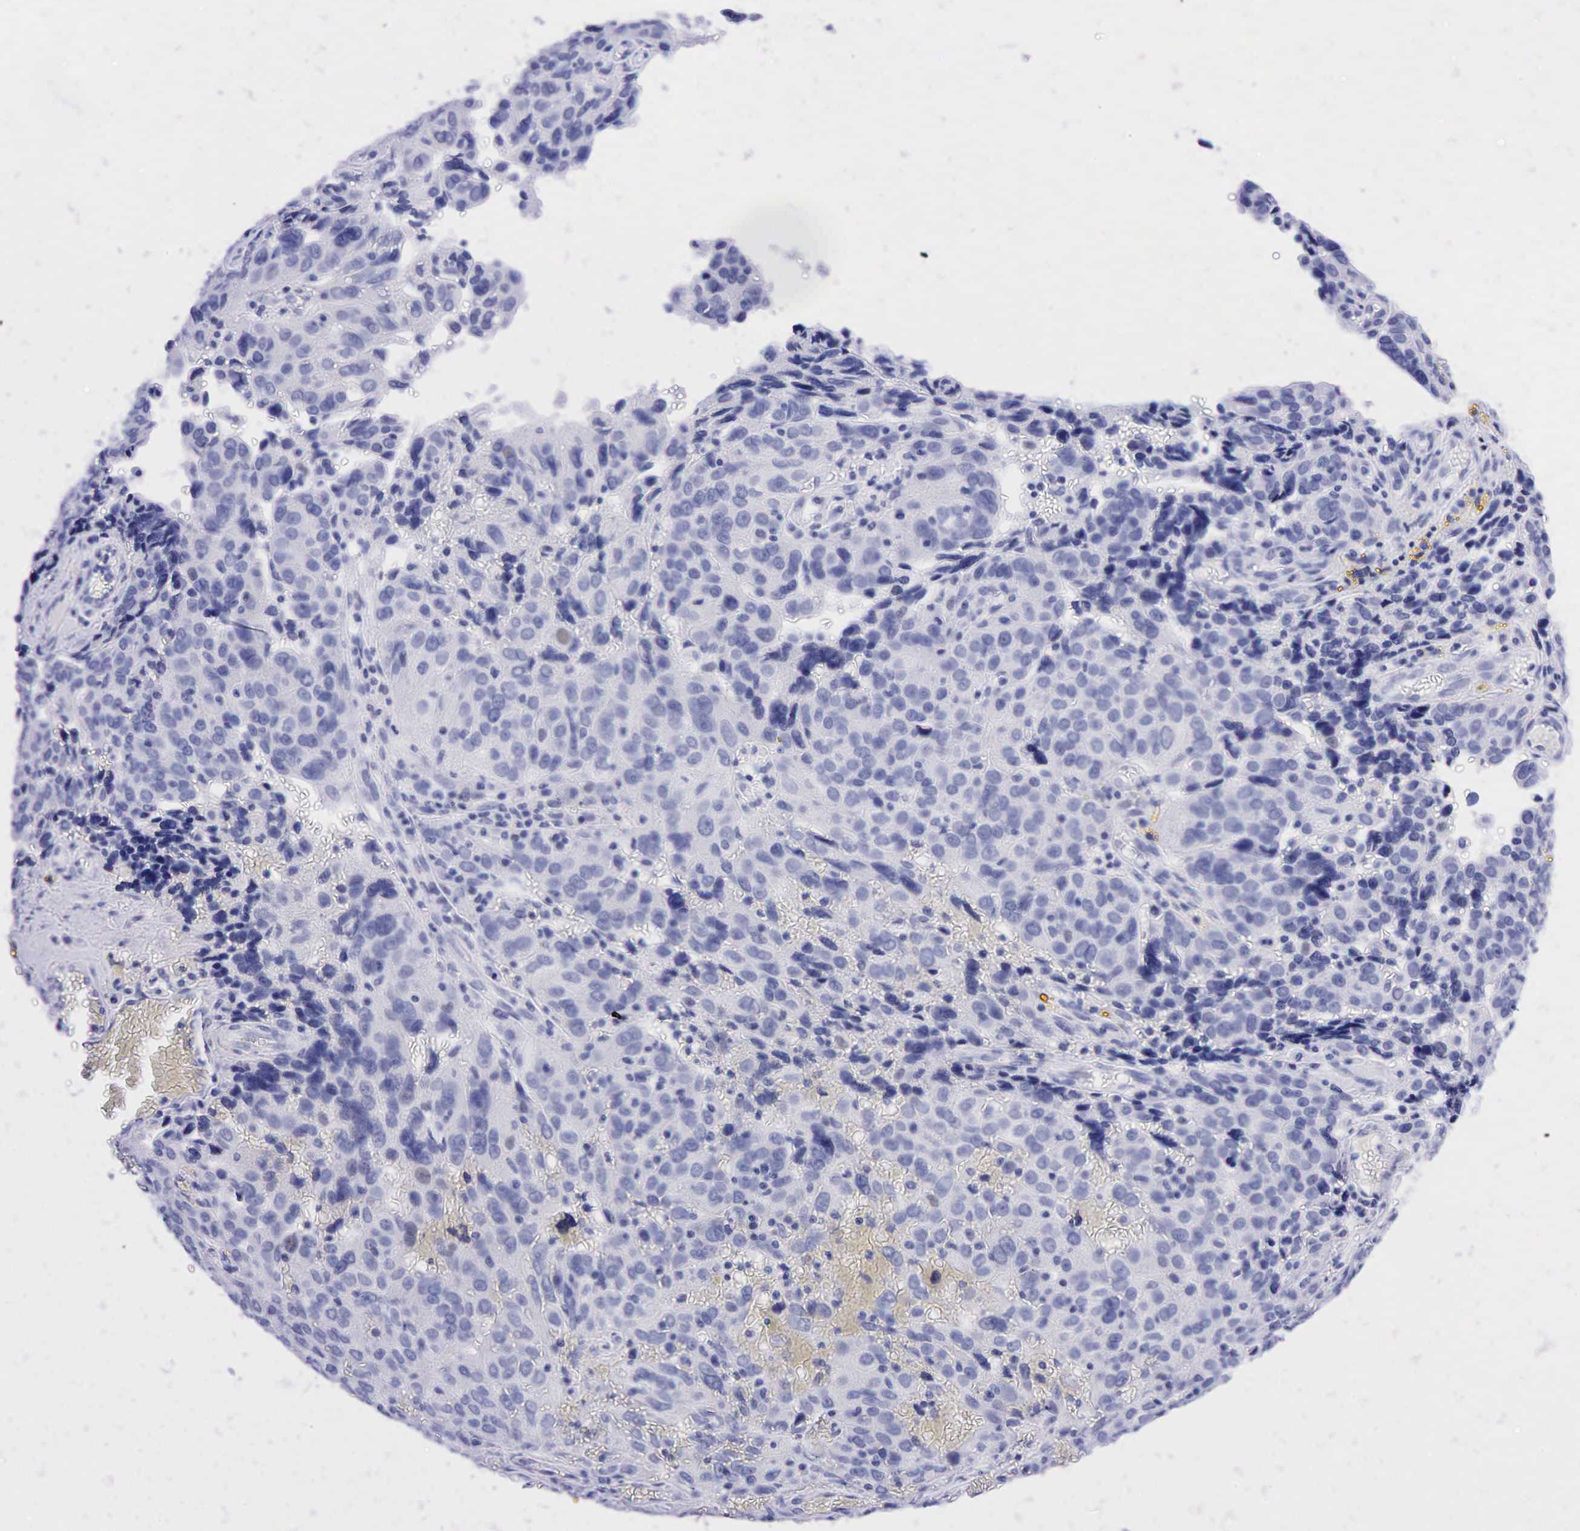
{"staining": {"intensity": "negative", "quantity": "none", "location": "none"}, "tissue": "ovarian cancer", "cell_type": "Tumor cells", "image_type": "cancer", "snomed": [{"axis": "morphology", "description": "Carcinoma, endometroid"}, {"axis": "topography", "description": "Ovary"}], "caption": "Protein analysis of endometroid carcinoma (ovarian) shows no significant staining in tumor cells.", "gene": "NKX2-1", "patient": {"sex": "female", "age": 75}}